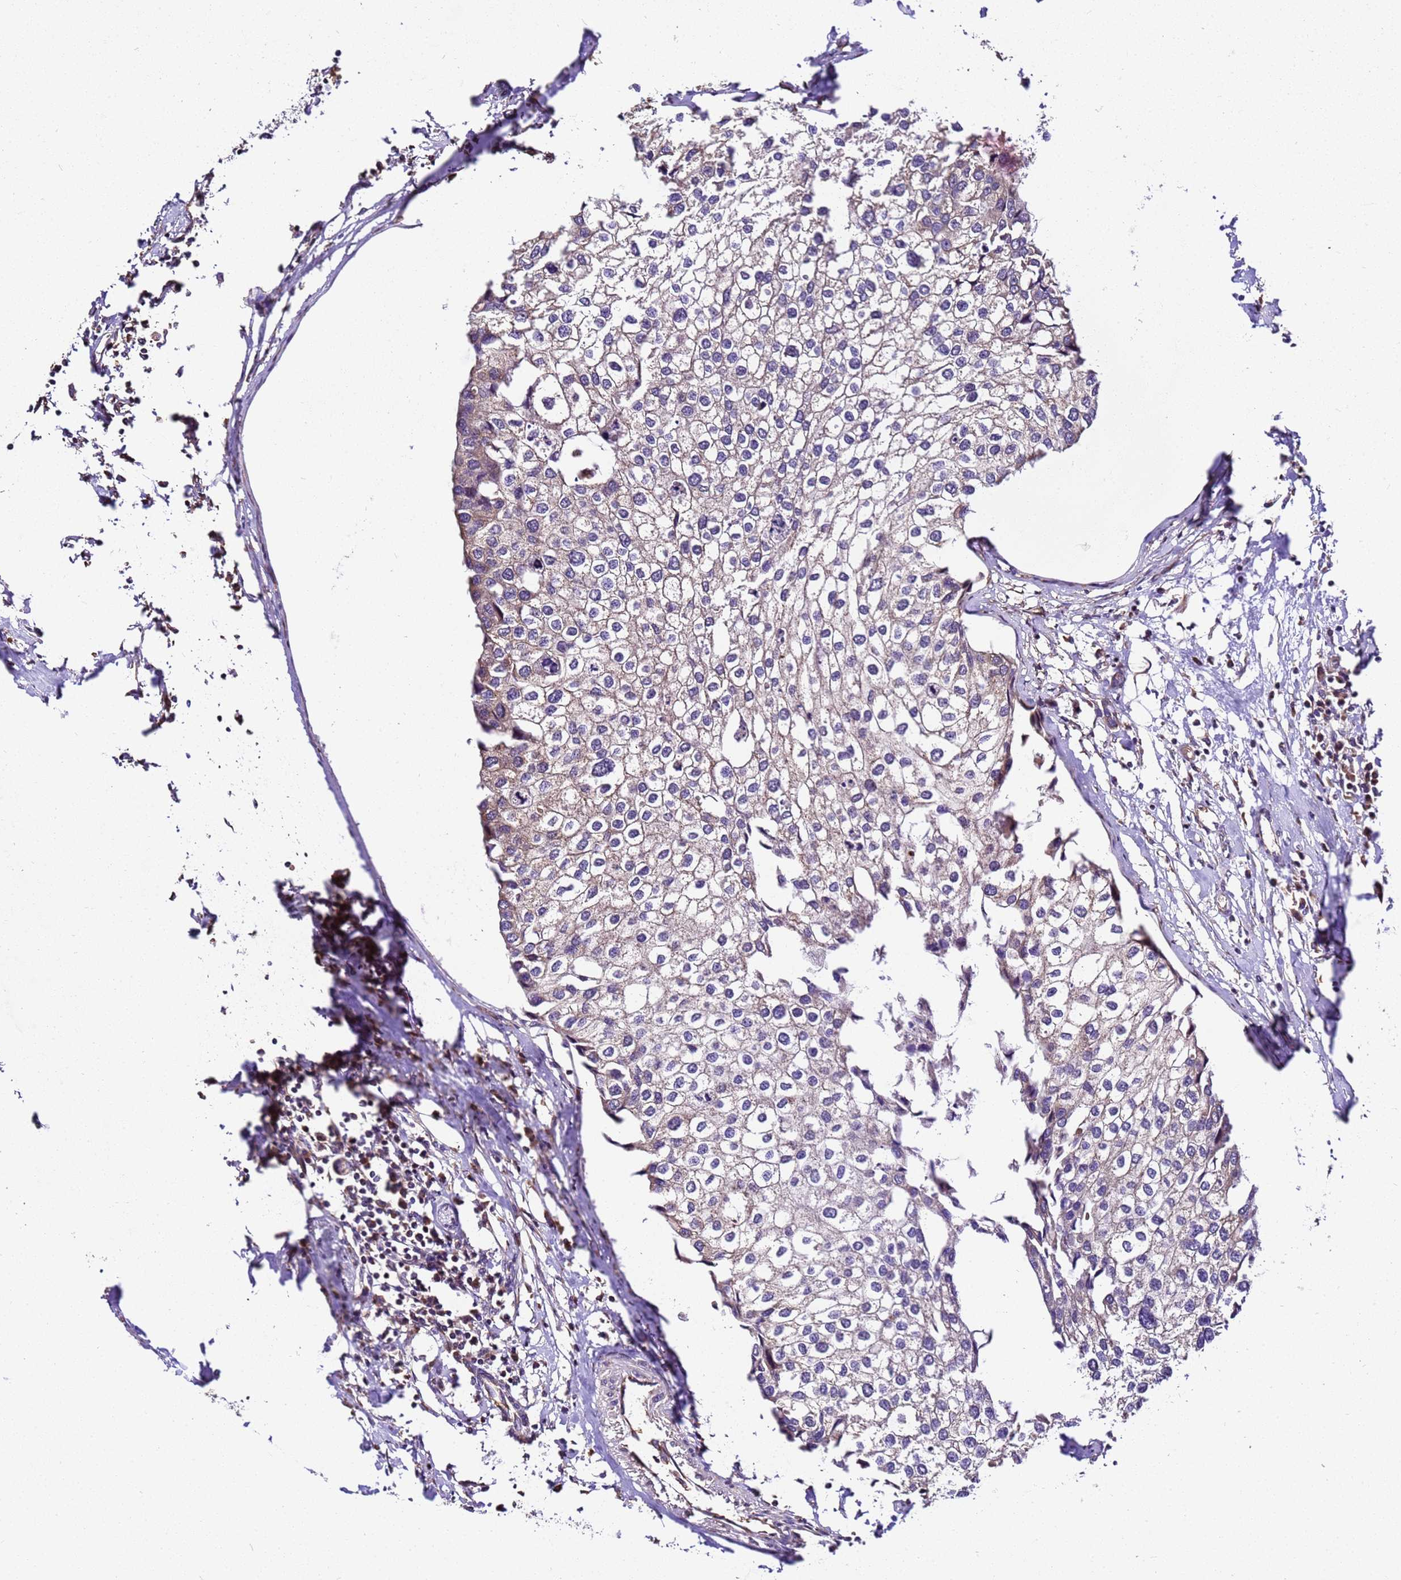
{"staining": {"intensity": "moderate", "quantity": "25%-75%", "location": "cytoplasmic/membranous"}, "tissue": "urothelial cancer", "cell_type": "Tumor cells", "image_type": "cancer", "snomed": [{"axis": "morphology", "description": "Urothelial carcinoma, High grade"}, {"axis": "topography", "description": "Urinary bladder"}], "caption": "Protein staining by immunohistochemistry (IHC) reveals moderate cytoplasmic/membranous expression in approximately 25%-75% of tumor cells in urothelial cancer. Immunohistochemistry (ihc) stains the protein in brown and the nuclei are stained blue.", "gene": "LRRIQ1", "patient": {"sex": "male", "age": 64}}